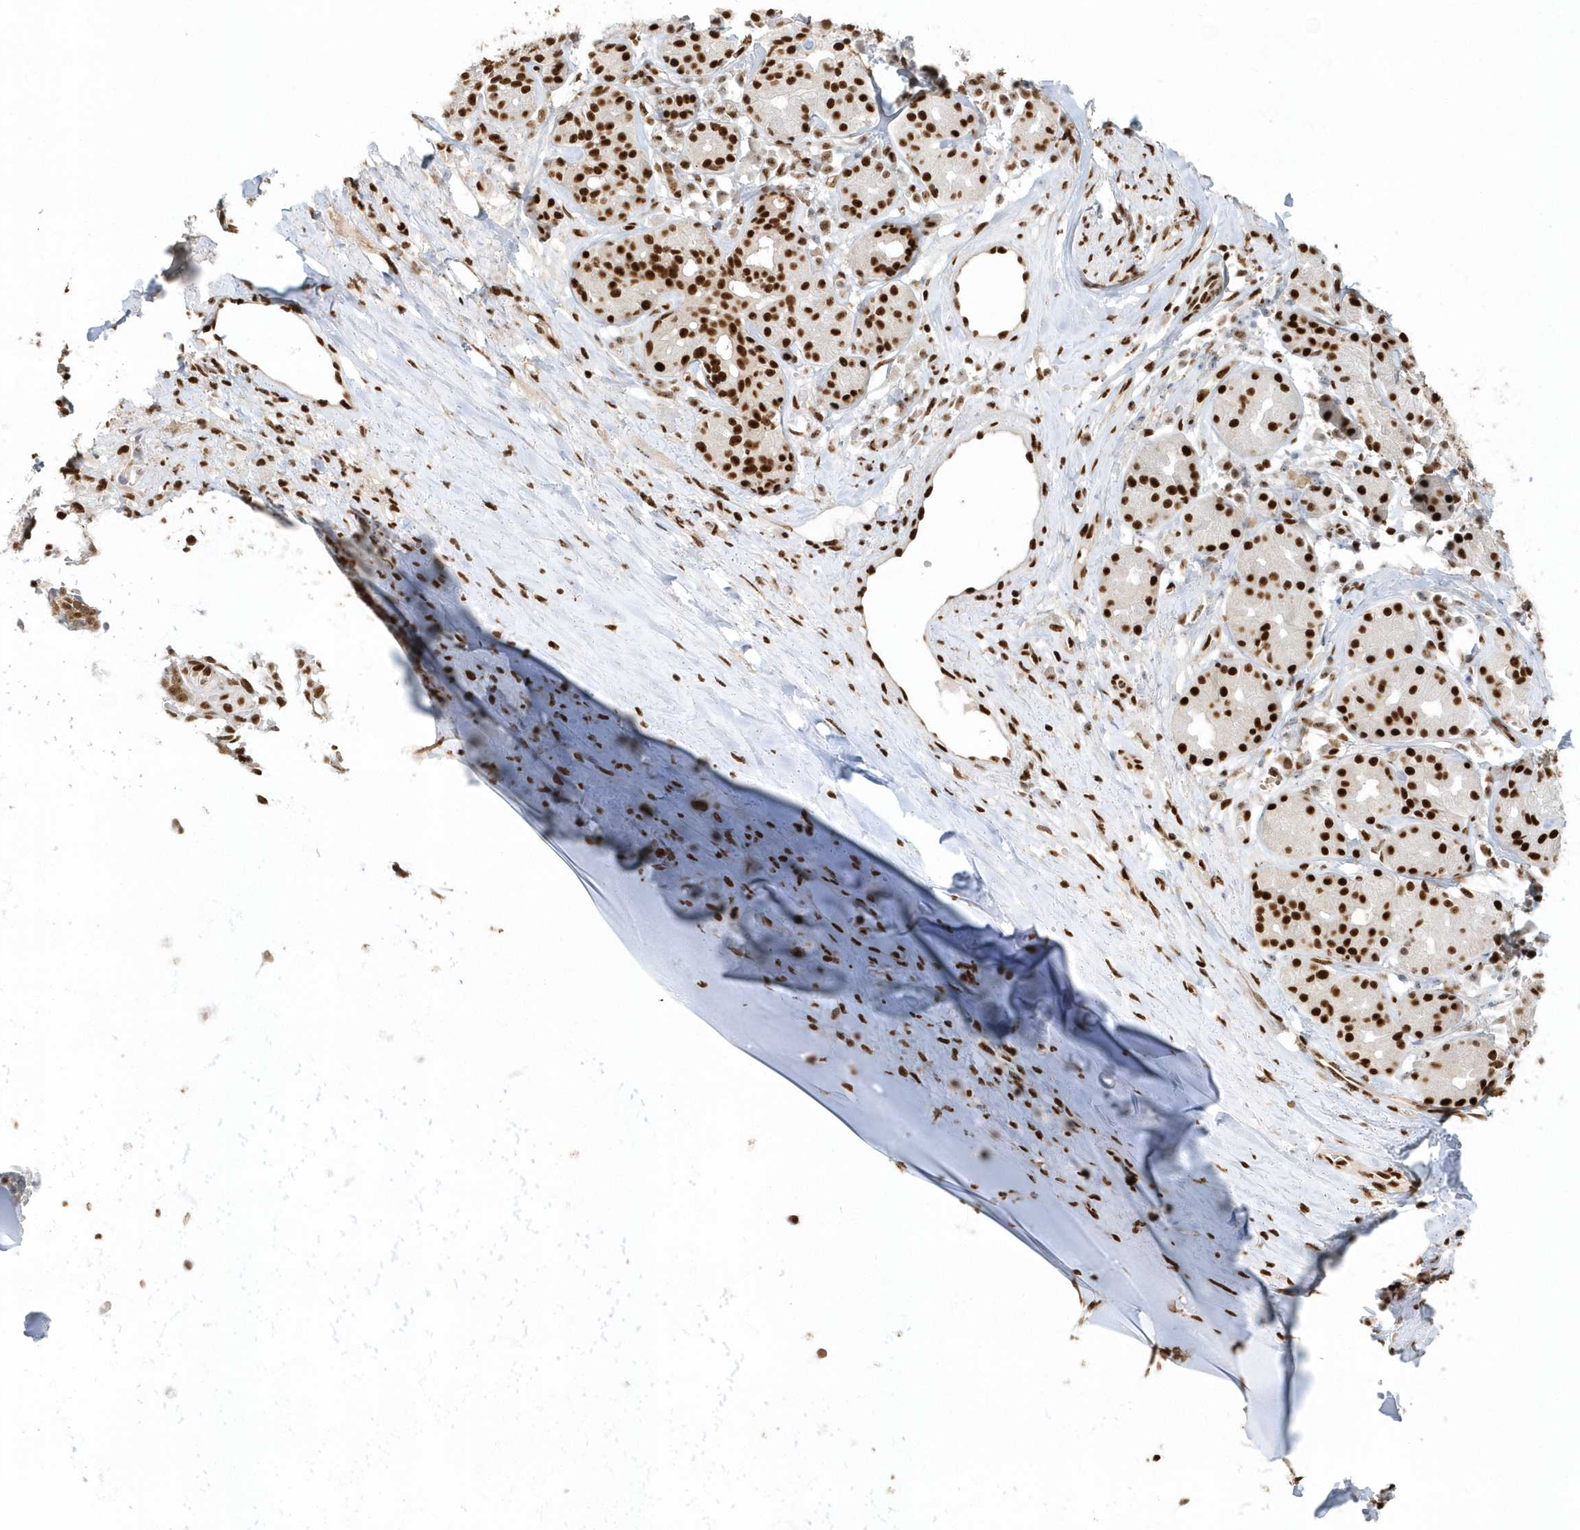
{"staining": {"intensity": "moderate", "quantity": ">75%", "location": "nuclear"}, "tissue": "adipose tissue", "cell_type": "Adipocytes", "image_type": "normal", "snomed": [{"axis": "morphology", "description": "Normal tissue, NOS"}, {"axis": "morphology", "description": "Basal cell carcinoma"}, {"axis": "topography", "description": "Cartilage tissue"}, {"axis": "topography", "description": "Nasopharynx"}, {"axis": "topography", "description": "Oral tissue"}], "caption": "Immunohistochemistry (DAB) staining of benign human adipose tissue shows moderate nuclear protein staining in about >75% of adipocytes. Immunohistochemistry (ihc) stains the protein of interest in brown and the nuclei are stained blue.", "gene": "SUMO2", "patient": {"sex": "female", "age": 77}}